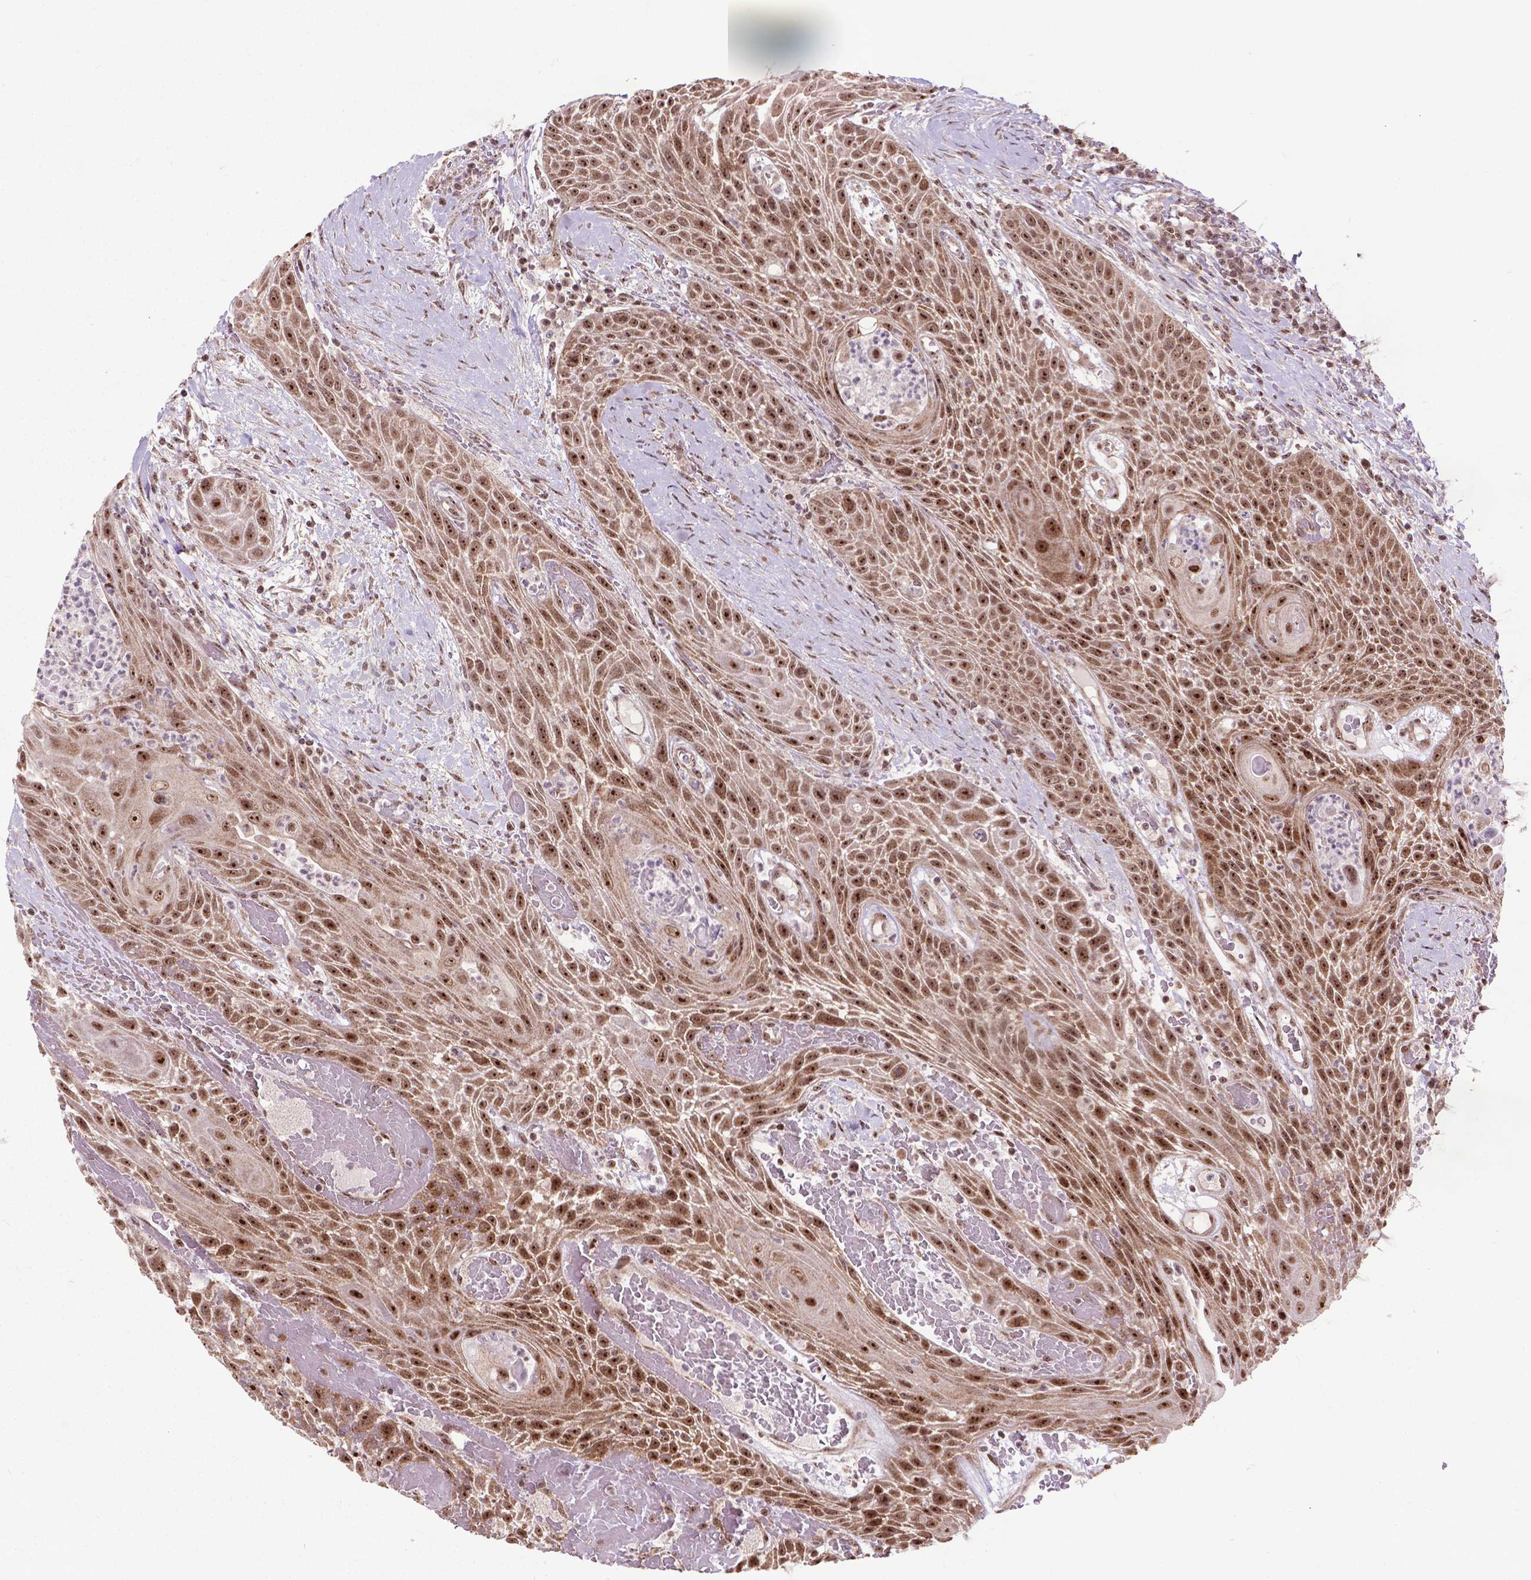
{"staining": {"intensity": "moderate", "quantity": ">75%", "location": "nuclear"}, "tissue": "head and neck cancer", "cell_type": "Tumor cells", "image_type": "cancer", "snomed": [{"axis": "morphology", "description": "Squamous cell carcinoma, NOS"}, {"axis": "topography", "description": "Head-Neck"}], "caption": "This photomicrograph reveals IHC staining of head and neck cancer, with medium moderate nuclear positivity in about >75% of tumor cells.", "gene": "CSNK2A1", "patient": {"sex": "male", "age": 69}}